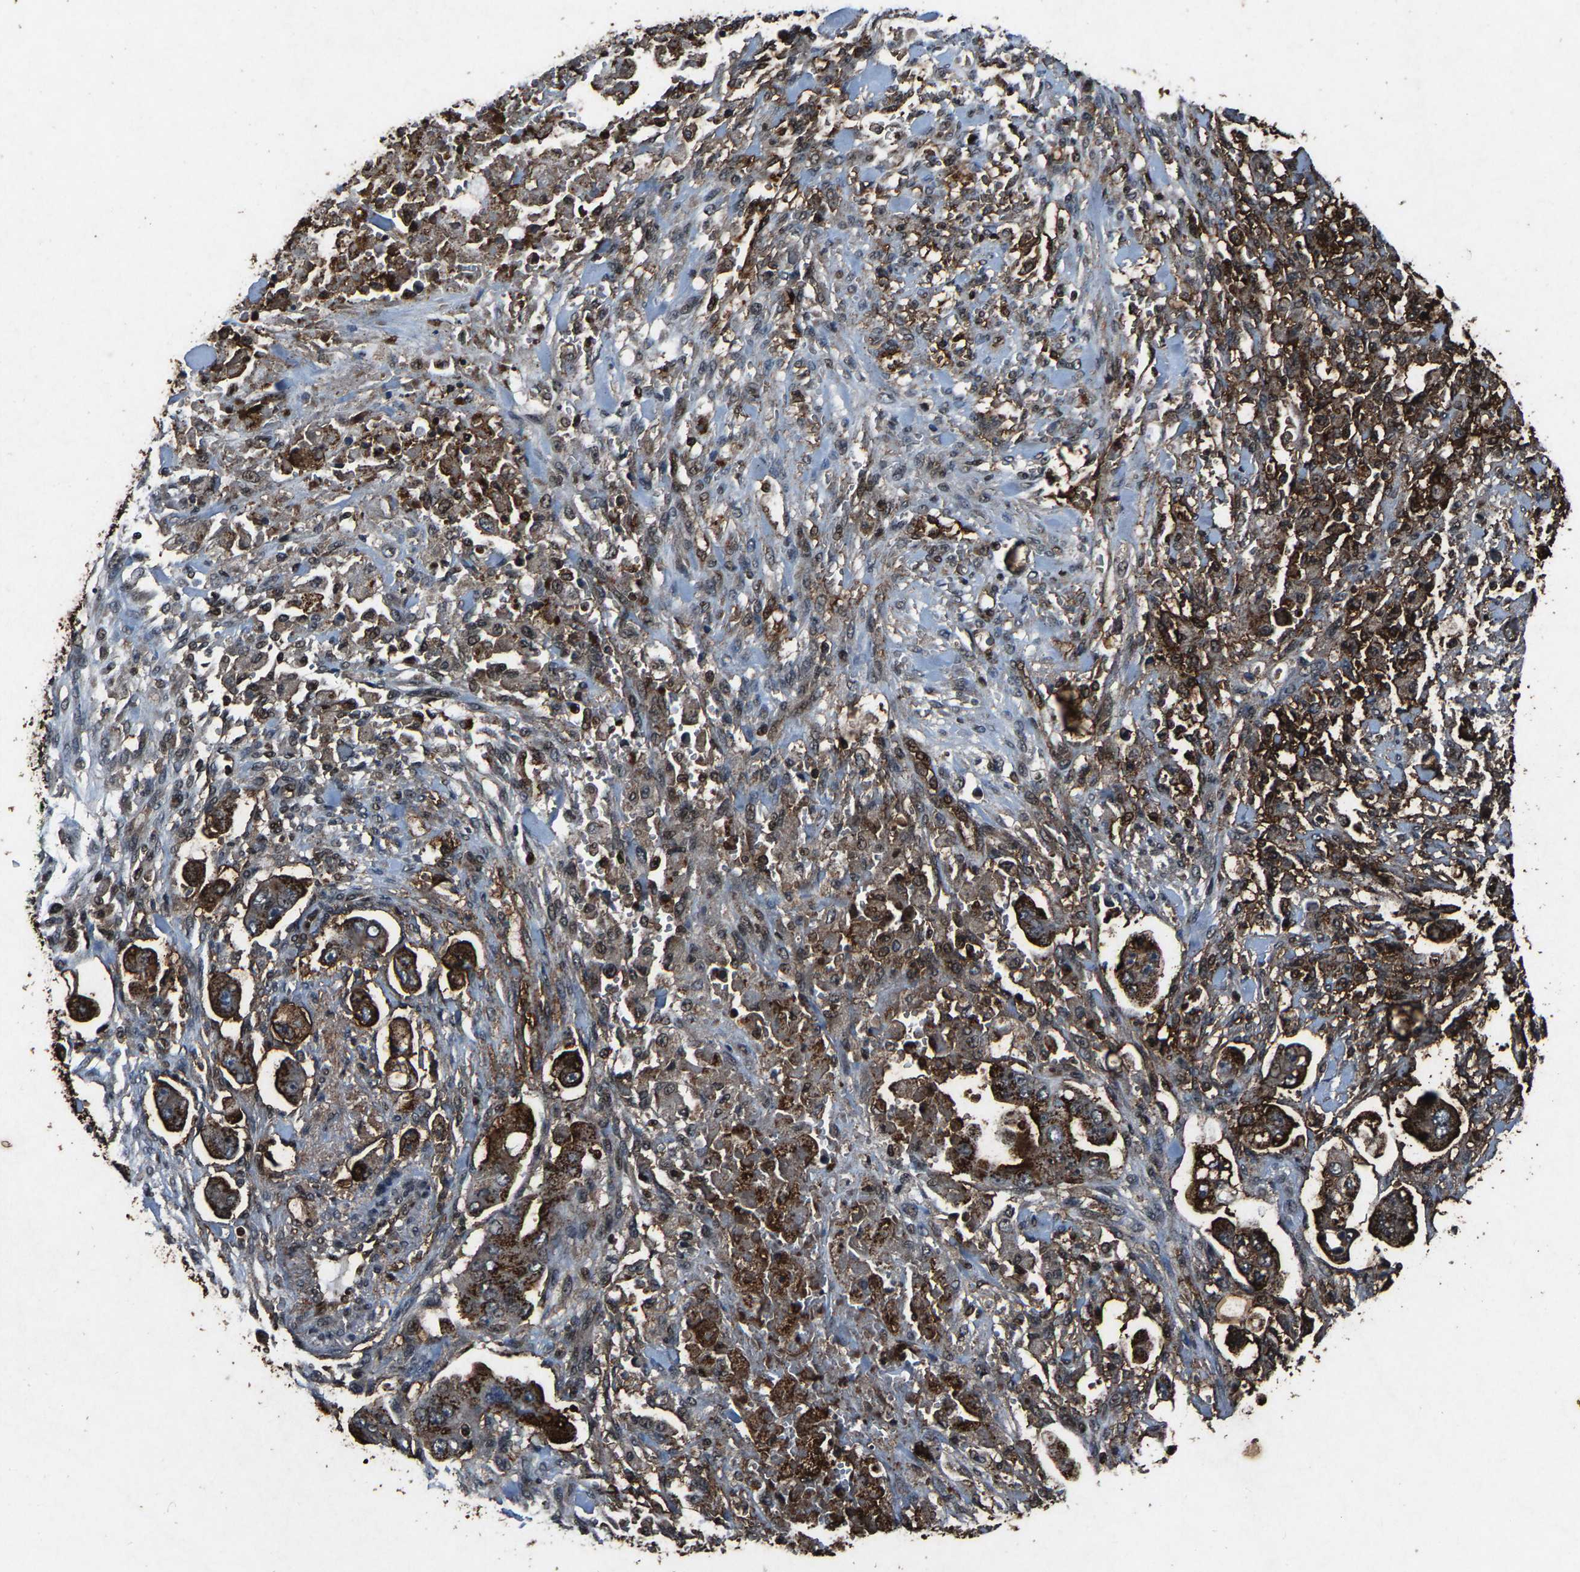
{"staining": {"intensity": "strong", "quantity": ">75%", "location": "cytoplasmic/membranous"}, "tissue": "stomach cancer", "cell_type": "Tumor cells", "image_type": "cancer", "snomed": [{"axis": "morphology", "description": "Adenocarcinoma, NOS"}, {"axis": "topography", "description": "Stomach"}], "caption": "DAB immunohistochemical staining of human stomach cancer (adenocarcinoma) reveals strong cytoplasmic/membranous protein expression in about >75% of tumor cells.", "gene": "ATXN3", "patient": {"sex": "male", "age": 62}}